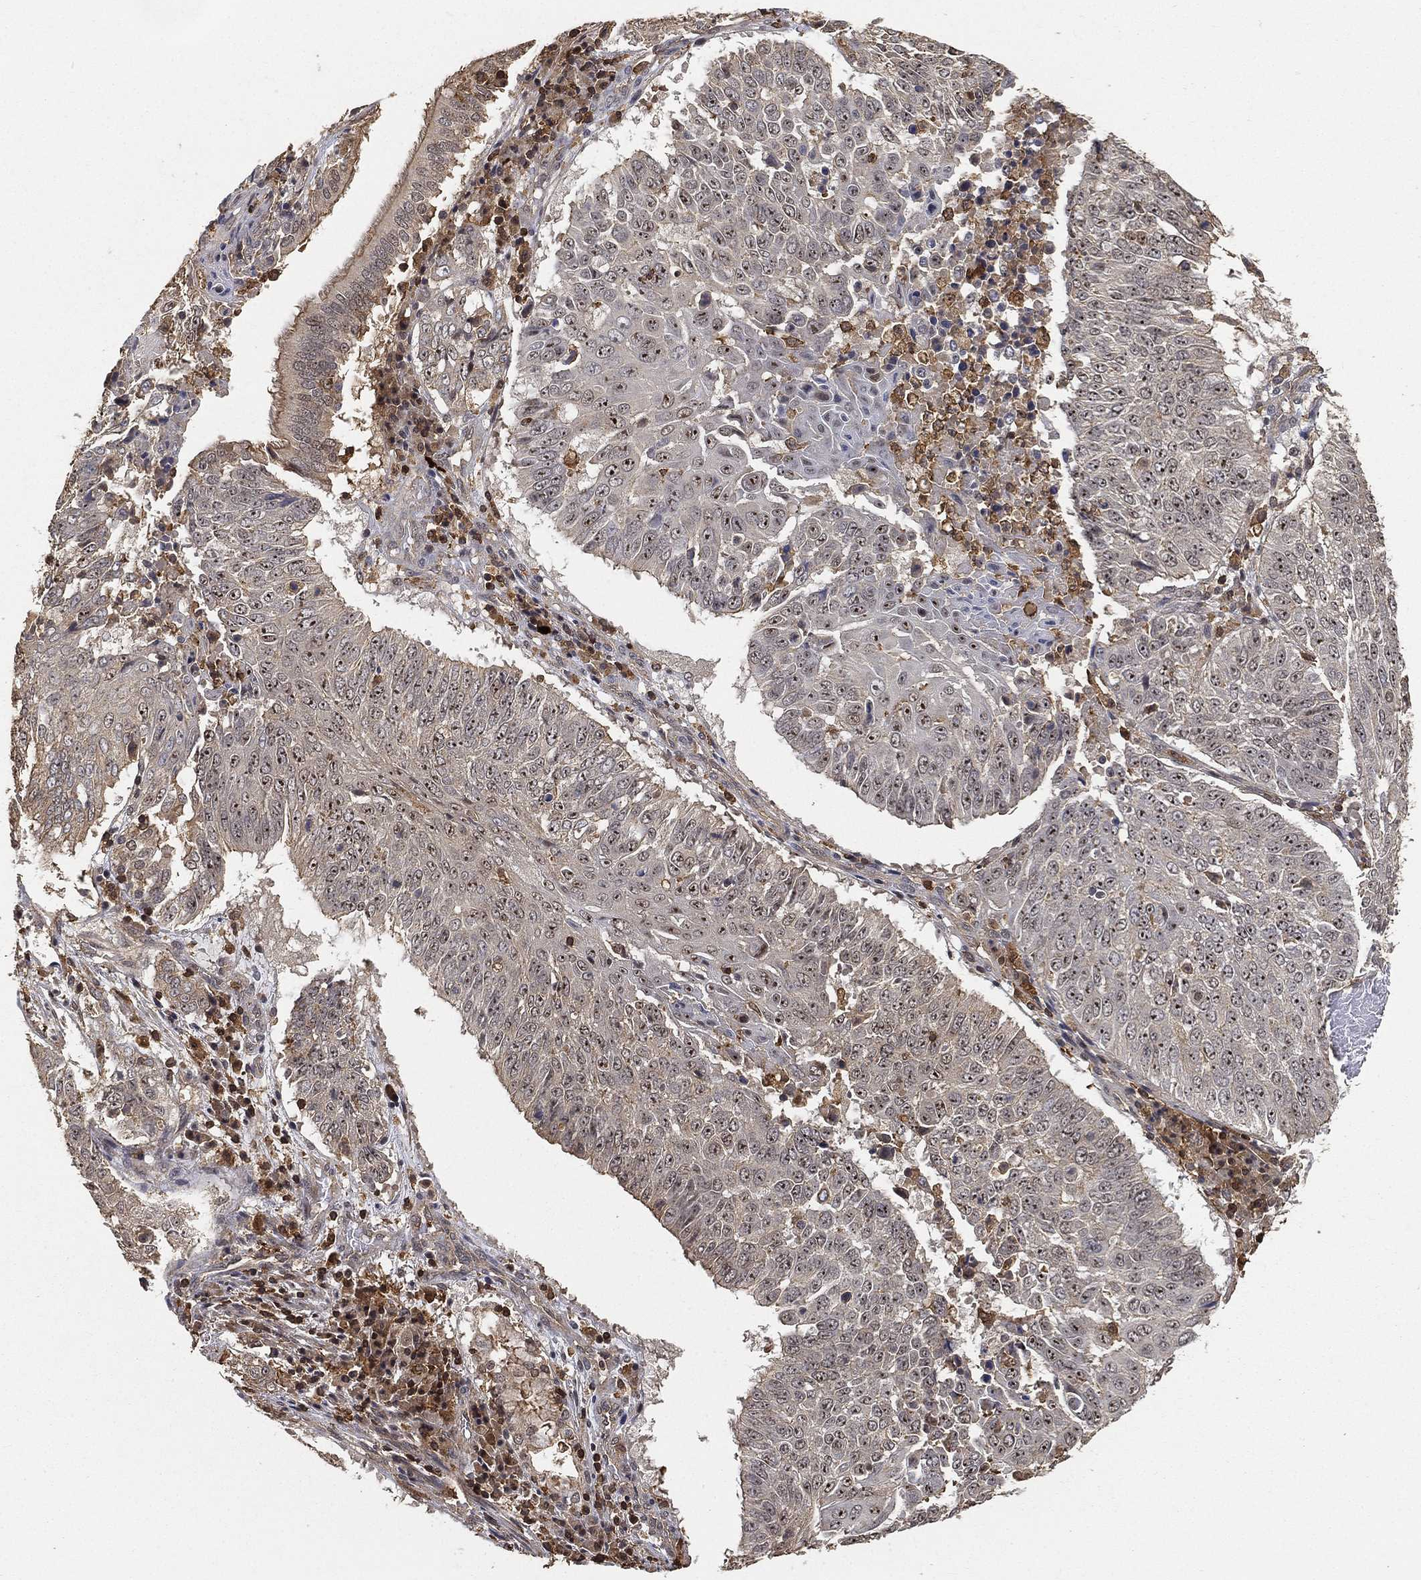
{"staining": {"intensity": "moderate", "quantity": "<25%", "location": "nuclear"}, "tissue": "lung cancer", "cell_type": "Tumor cells", "image_type": "cancer", "snomed": [{"axis": "morphology", "description": "Squamous cell carcinoma, NOS"}, {"axis": "topography", "description": "Lung"}], "caption": "Approximately <25% of tumor cells in lung cancer display moderate nuclear protein staining as visualized by brown immunohistochemical staining.", "gene": "CRYL1", "patient": {"sex": "male", "age": 64}}